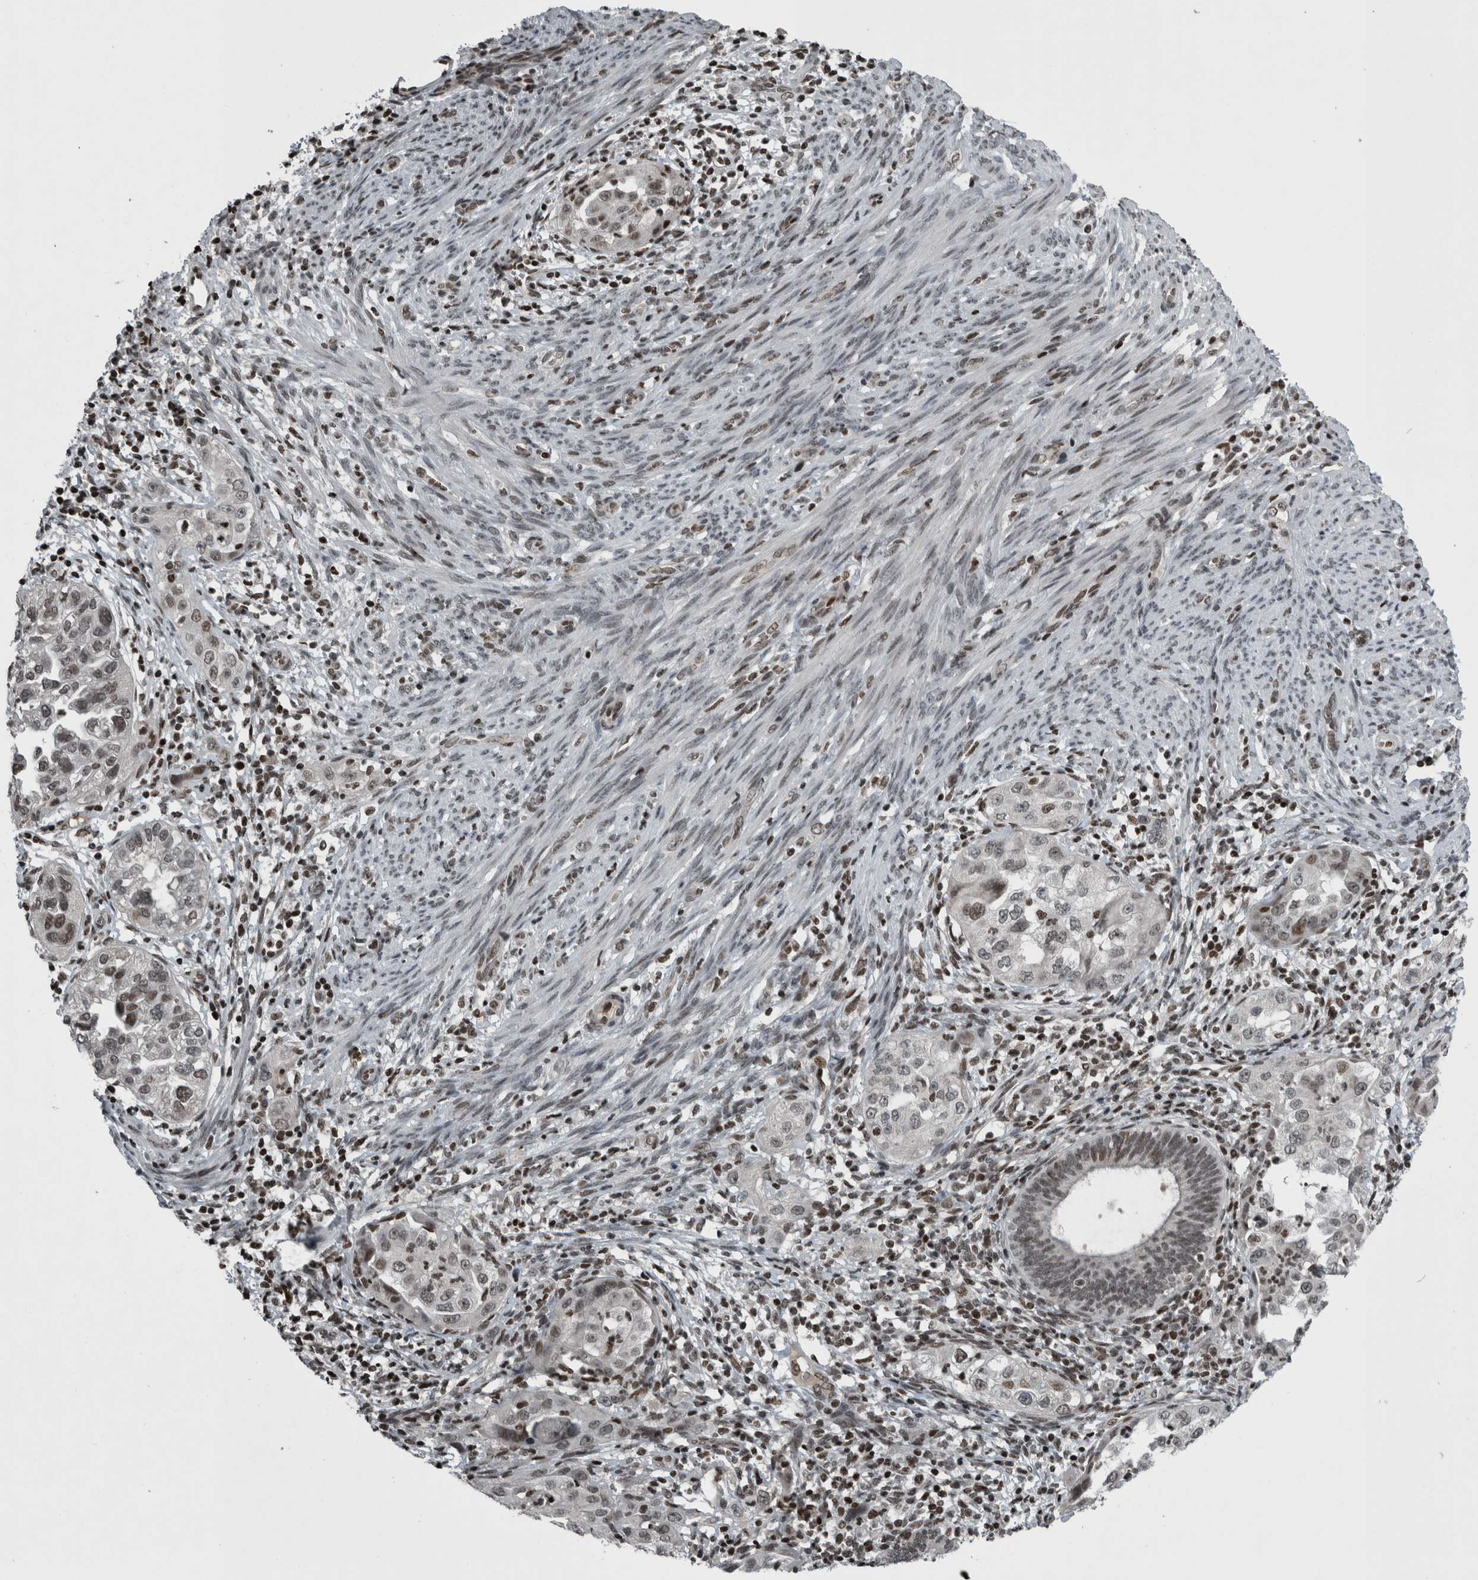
{"staining": {"intensity": "weak", "quantity": ">75%", "location": "nuclear"}, "tissue": "endometrial cancer", "cell_type": "Tumor cells", "image_type": "cancer", "snomed": [{"axis": "morphology", "description": "Adenocarcinoma, NOS"}, {"axis": "topography", "description": "Endometrium"}], "caption": "Endometrial cancer (adenocarcinoma) tissue demonstrates weak nuclear staining in about >75% of tumor cells, visualized by immunohistochemistry. (Stains: DAB in brown, nuclei in blue, Microscopy: brightfield microscopy at high magnification).", "gene": "UNC50", "patient": {"sex": "female", "age": 85}}